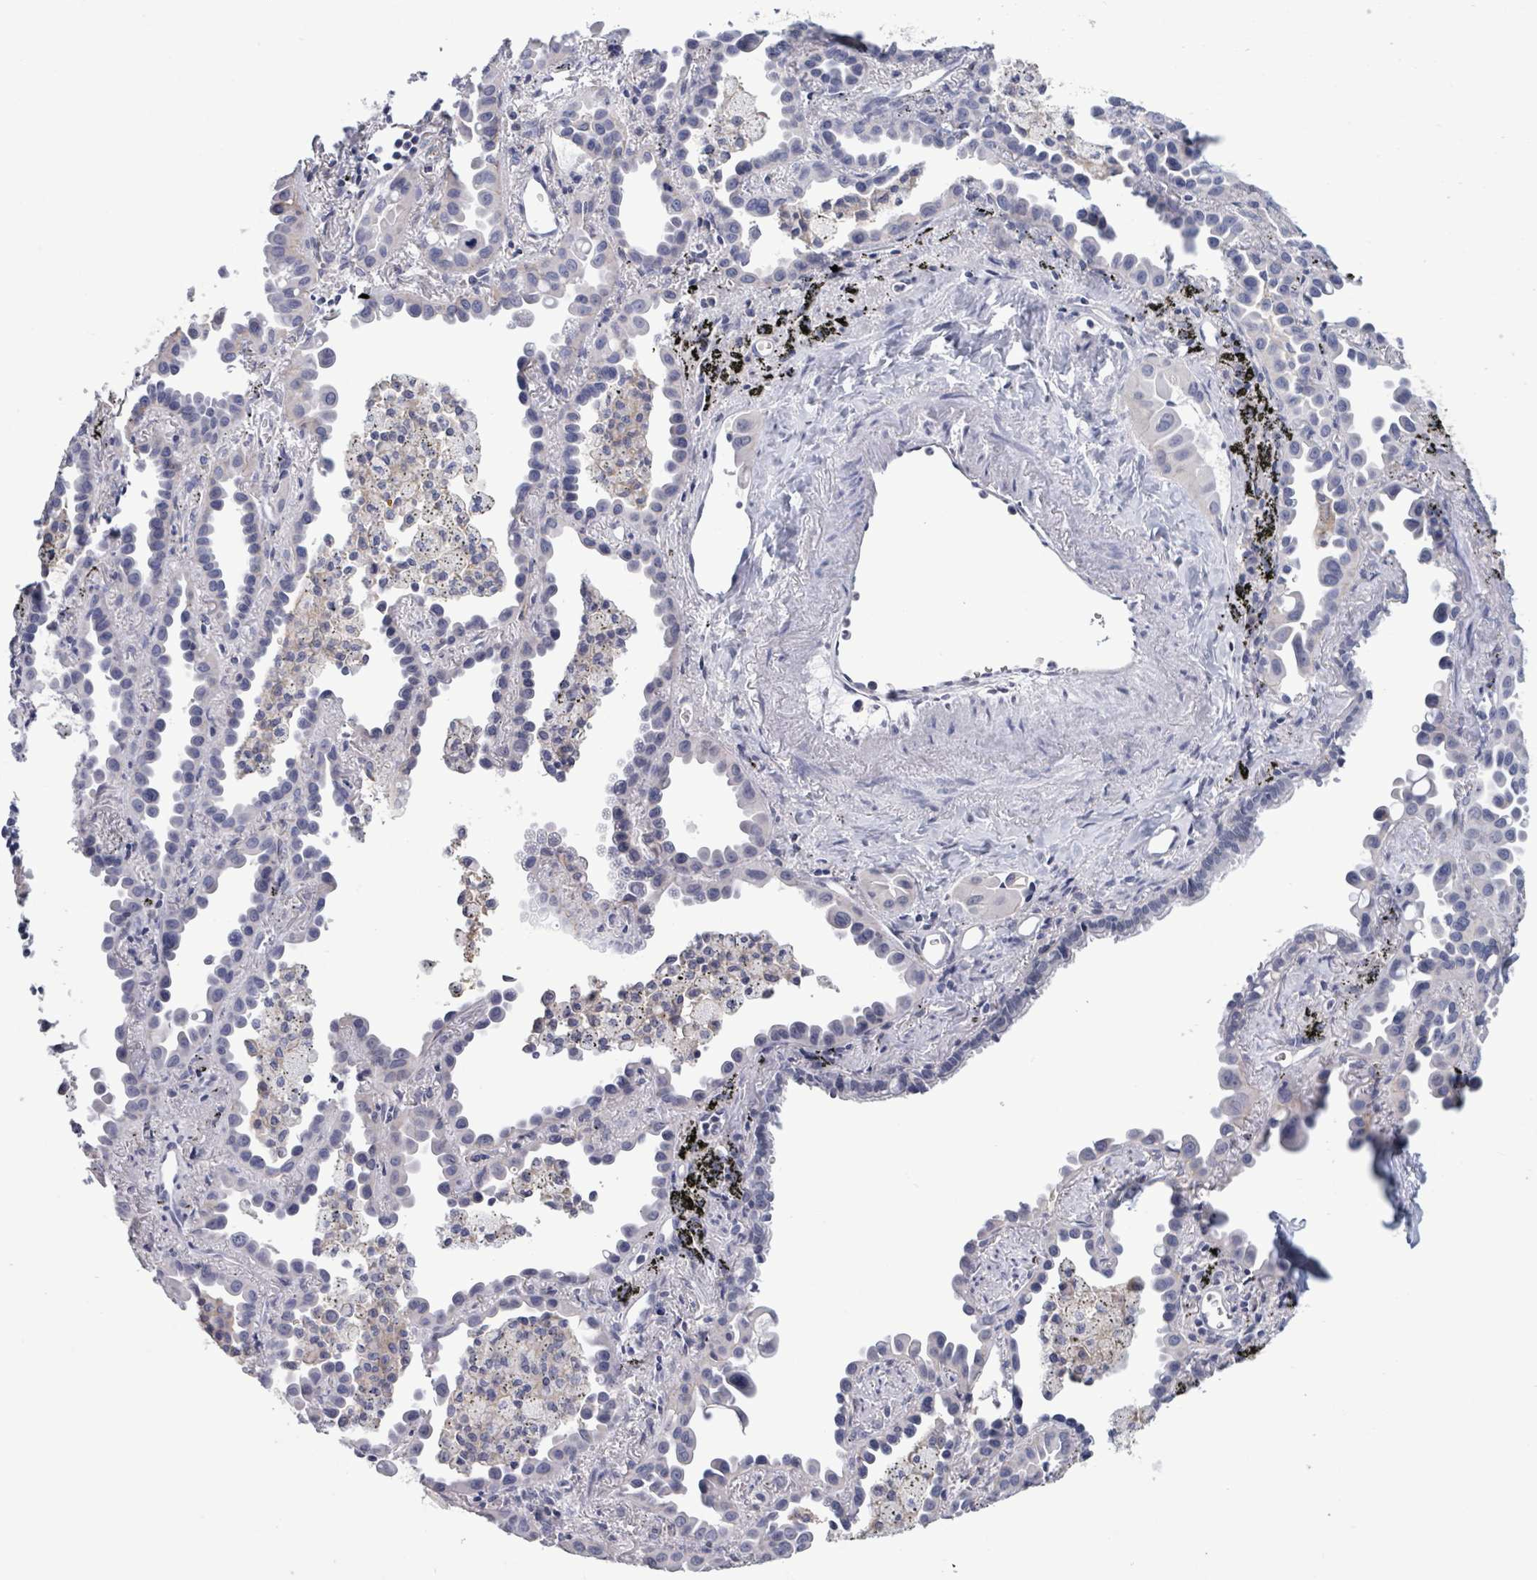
{"staining": {"intensity": "negative", "quantity": "none", "location": "none"}, "tissue": "lung cancer", "cell_type": "Tumor cells", "image_type": "cancer", "snomed": [{"axis": "morphology", "description": "Adenocarcinoma, NOS"}, {"axis": "topography", "description": "Lung"}], "caption": "DAB immunohistochemical staining of lung adenocarcinoma demonstrates no significant expression in tumor cells.", "gene": "BSG", "patient": {"sex": "male", "age": 68}}